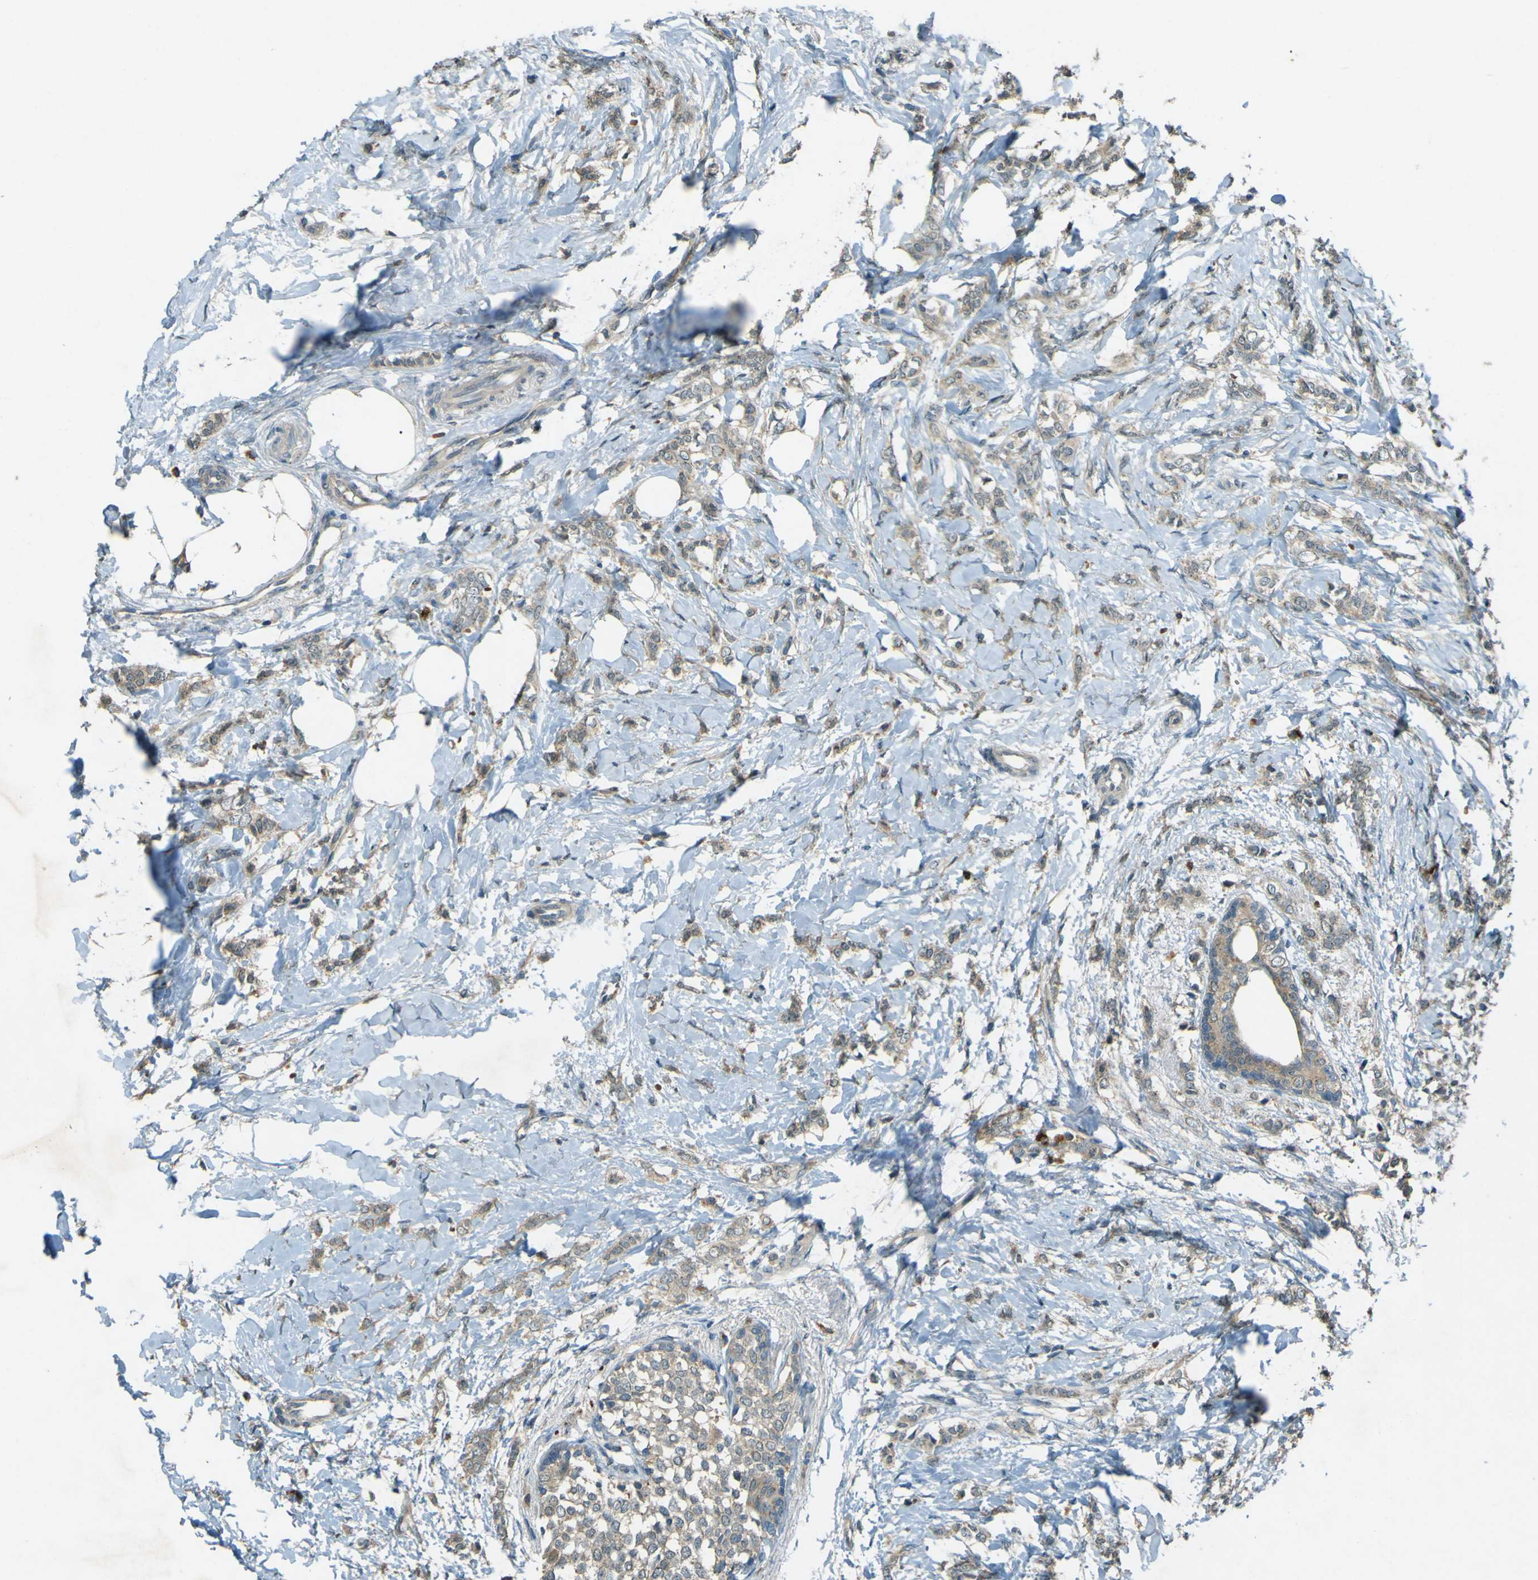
{"staining": {"intensity": "weak", "quantity": ">75%", "location": "cytoplasmic/membranous"}, "tissue": "breast cancer", "cell_type": "Tumor cells", "image_type": "cancer", "snomed": [{"axis": "morphology", "description": "Lobular carcinoma, in situ"}, {"axis": "morphology", "description": "Lobular carcinoma"}, {"axis": "topography", "description": "Breast"}], "caption": "Immunohistochemical staining of human breast cancer reveals weak cytoplasmic/membranous protein expression in about >75% of tumor cells. Using DAB (3,3'-diaminobenzidine) (brown) and hematoxylin (blue) stains, captured at high magnification using brightfield microscopy.", "gene": "MPDZ", "patient": {"sex": "female", "age": 41}}